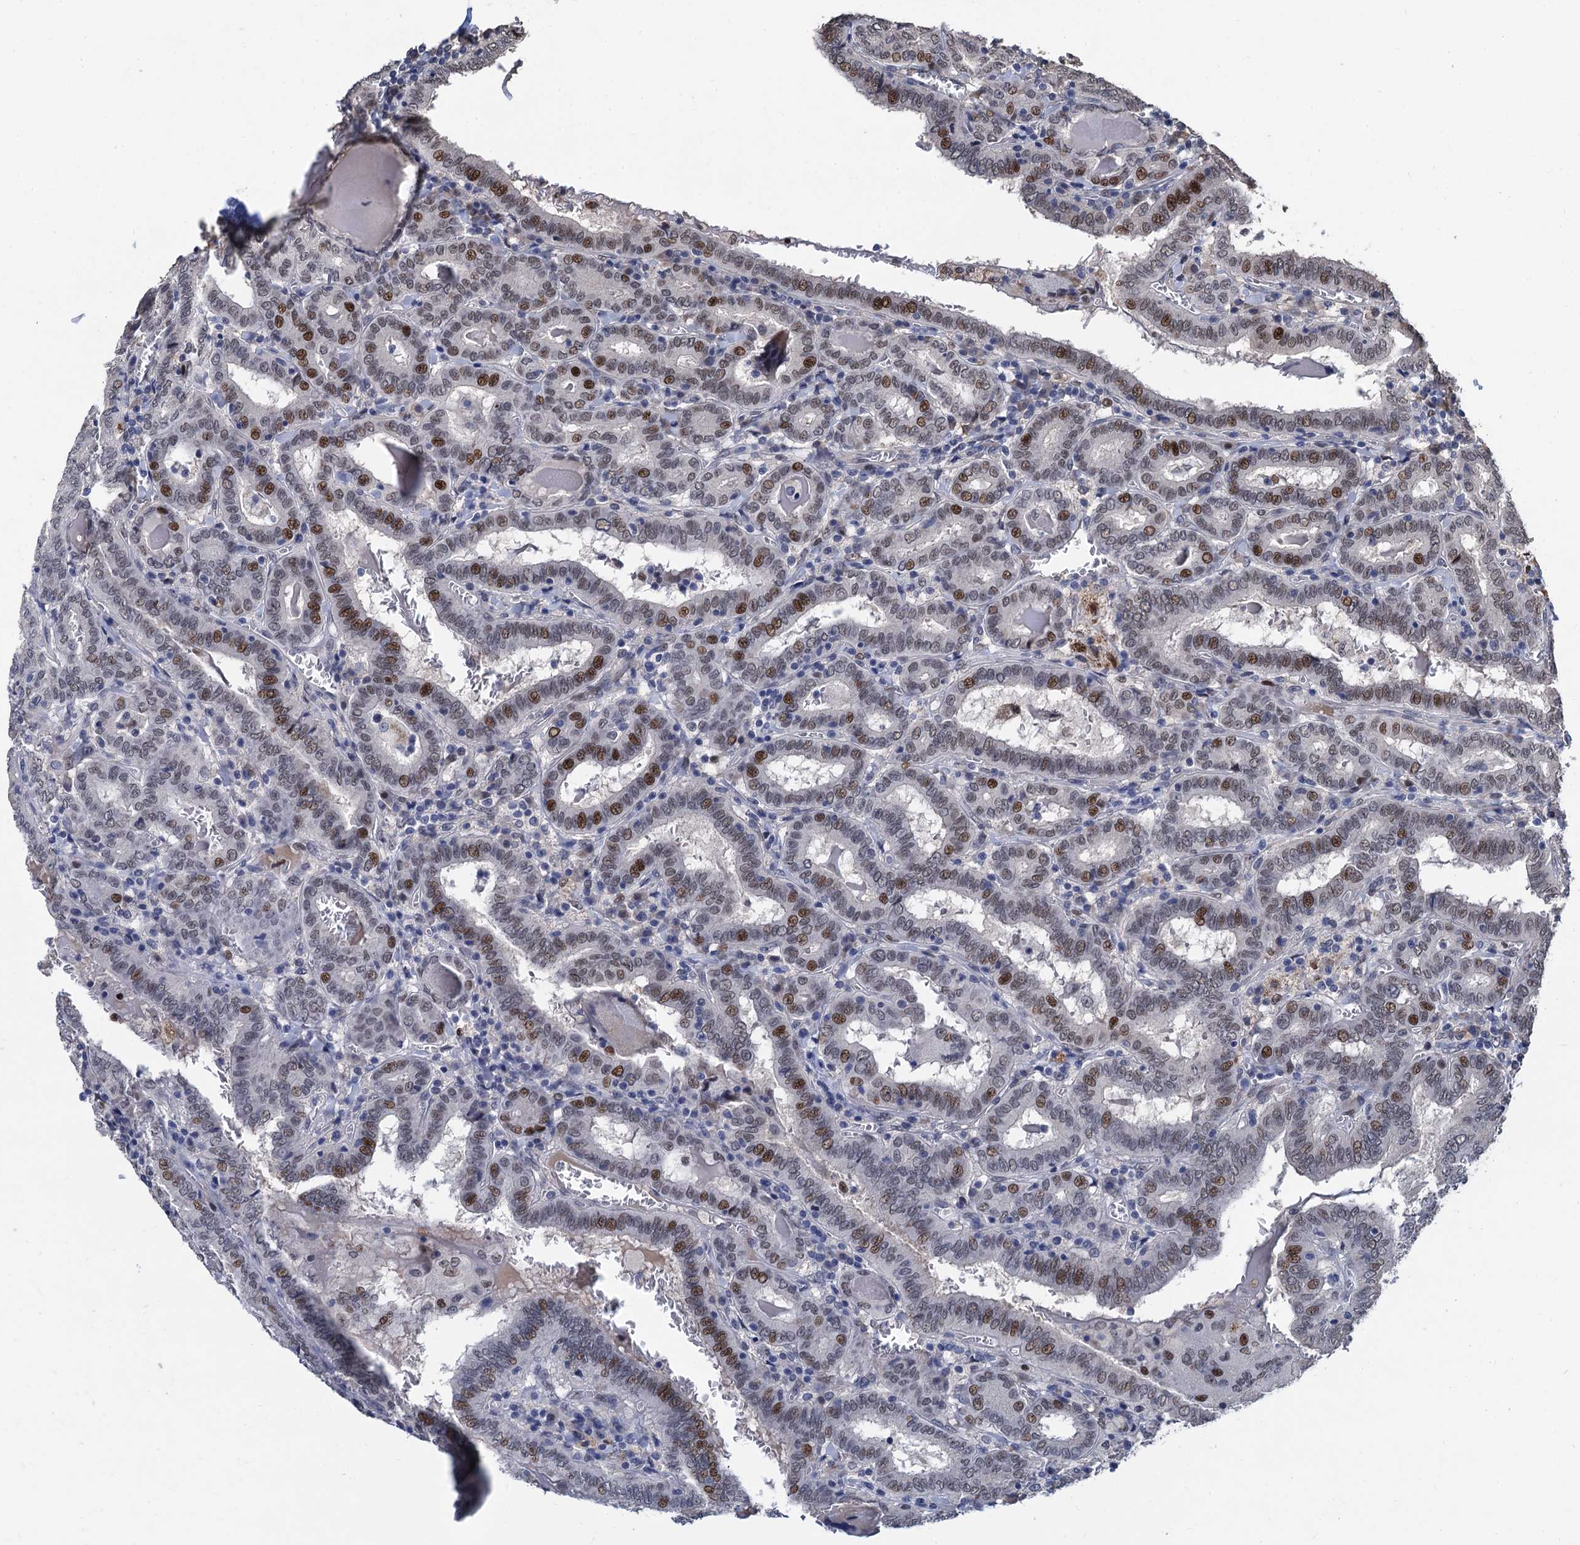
{"staining": {"intensity": "moderate", "quantity": "25%-75%", "location": "nuclear"}, "tissue": "thyroid cancer", "cell_type": "Tumor cells", "image_type": "cancer", "snomed": [{"axis": "morphology", "description": "Papillary adenocarcinoma, NOS"}, {"axis": "topography", "description": "Thyroid gland"}], "caption": "Immunohistochemical staining of thyroid papillary adenocarcinoma demonstrates moderate nuclear protein staining in approximately 25%-75% of tumor cells.", "gene": "TSEN34", "patient": {"sex": "female", "age": 72}}